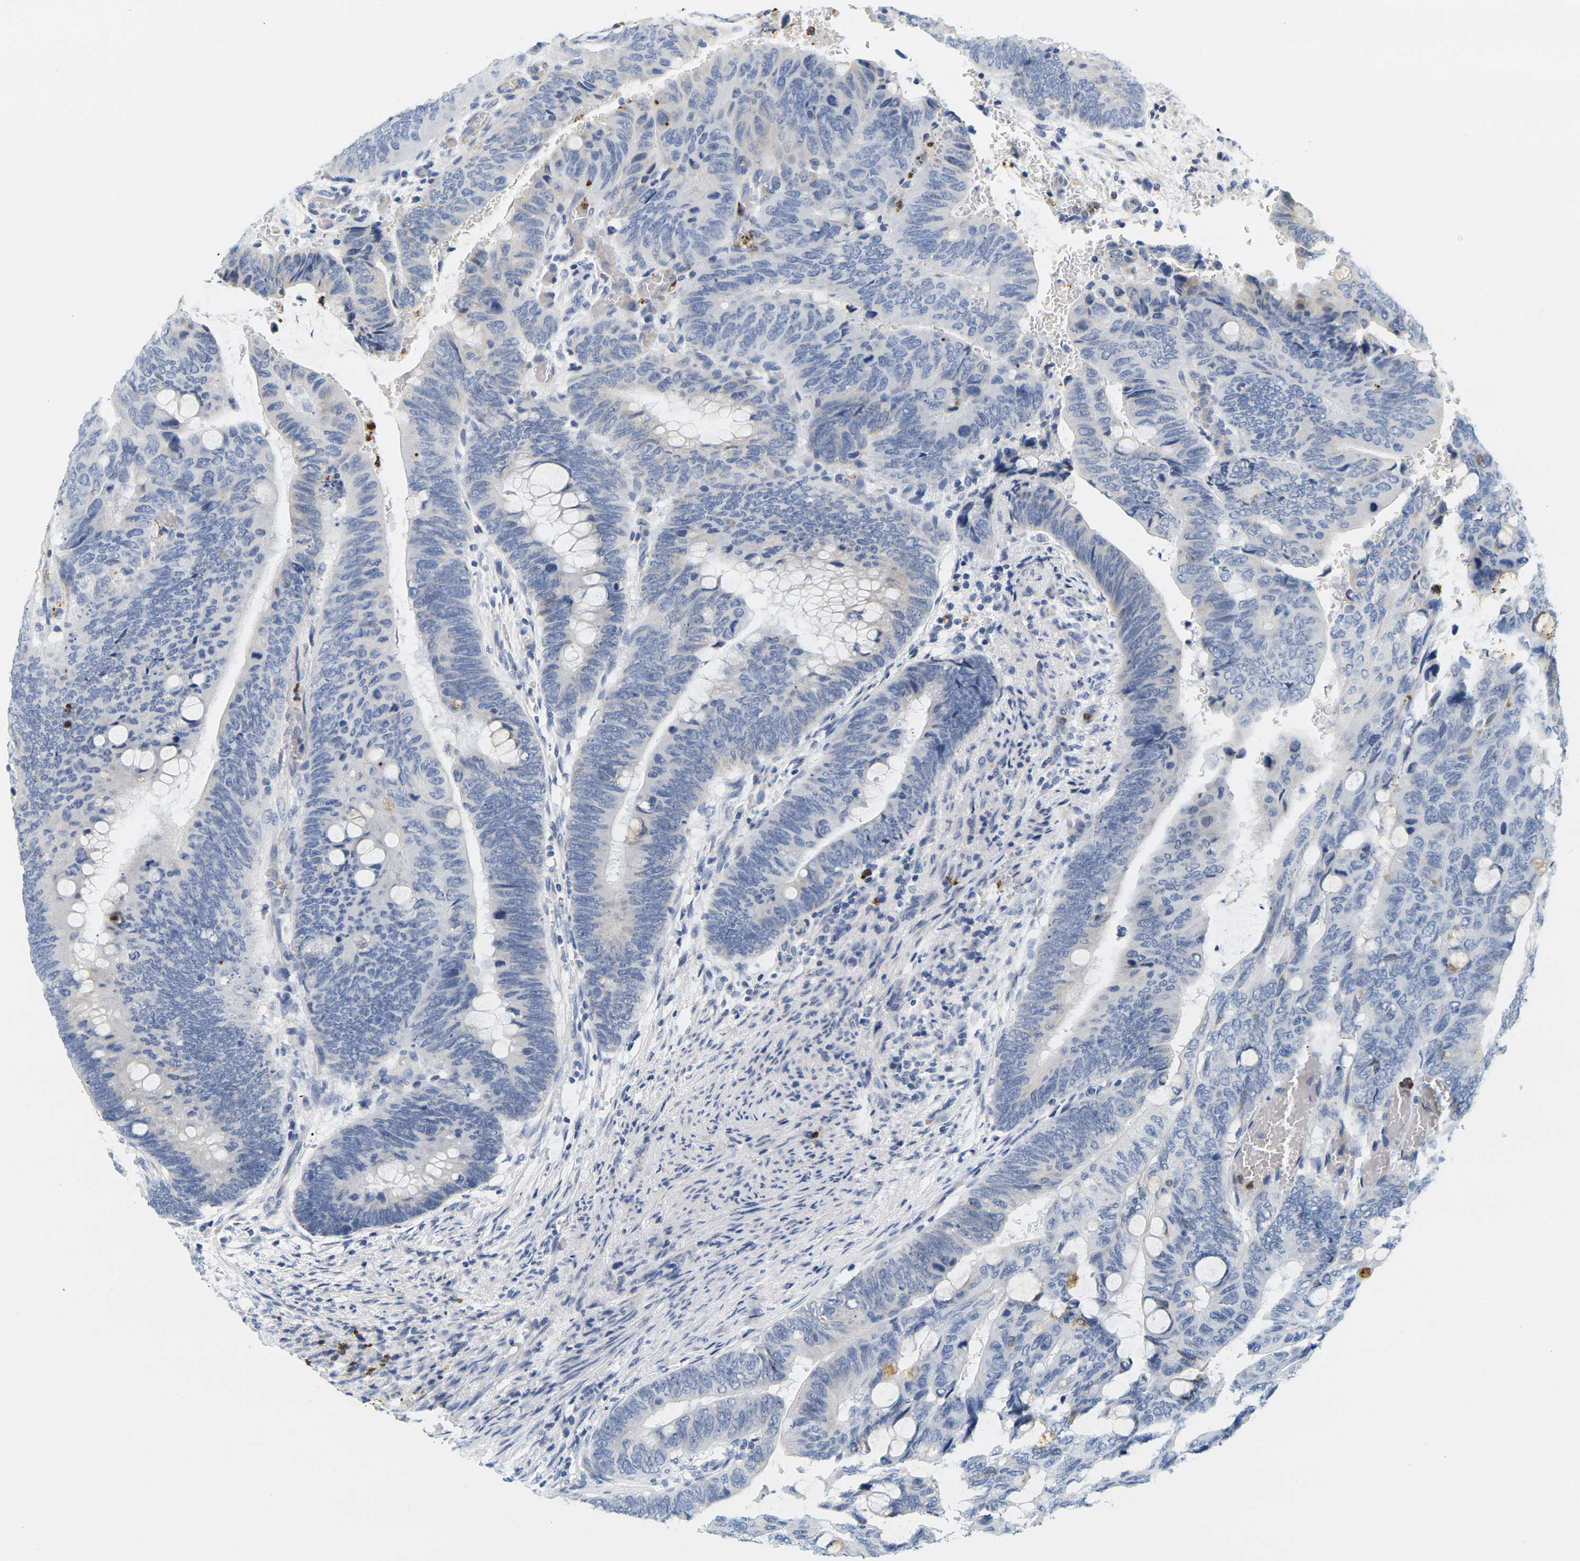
{"staining": {"intensity": "negative", "quantity": "none", "location": "none"}, "tissue": "colorectal cancer", "cell_type": "Tumor cells", "image_type": "cancer", "snomed": [{"axis": "morphology", "description": "Normal tissue, NOS"}, {"axis": "morphology", "description": "Adenocarcinoma, NOS"}, {"axis": "topography", "description": "Rectum"}, {"axis": "topography", "description": "Peripheral nerve tissue"}], "caption": "IHC of human colorectal cancer (adenocarcinoma) demonstrates no staining in tumor cells.", "gene": "KLK5", "patient": {"sex": "male", "age": 92}}